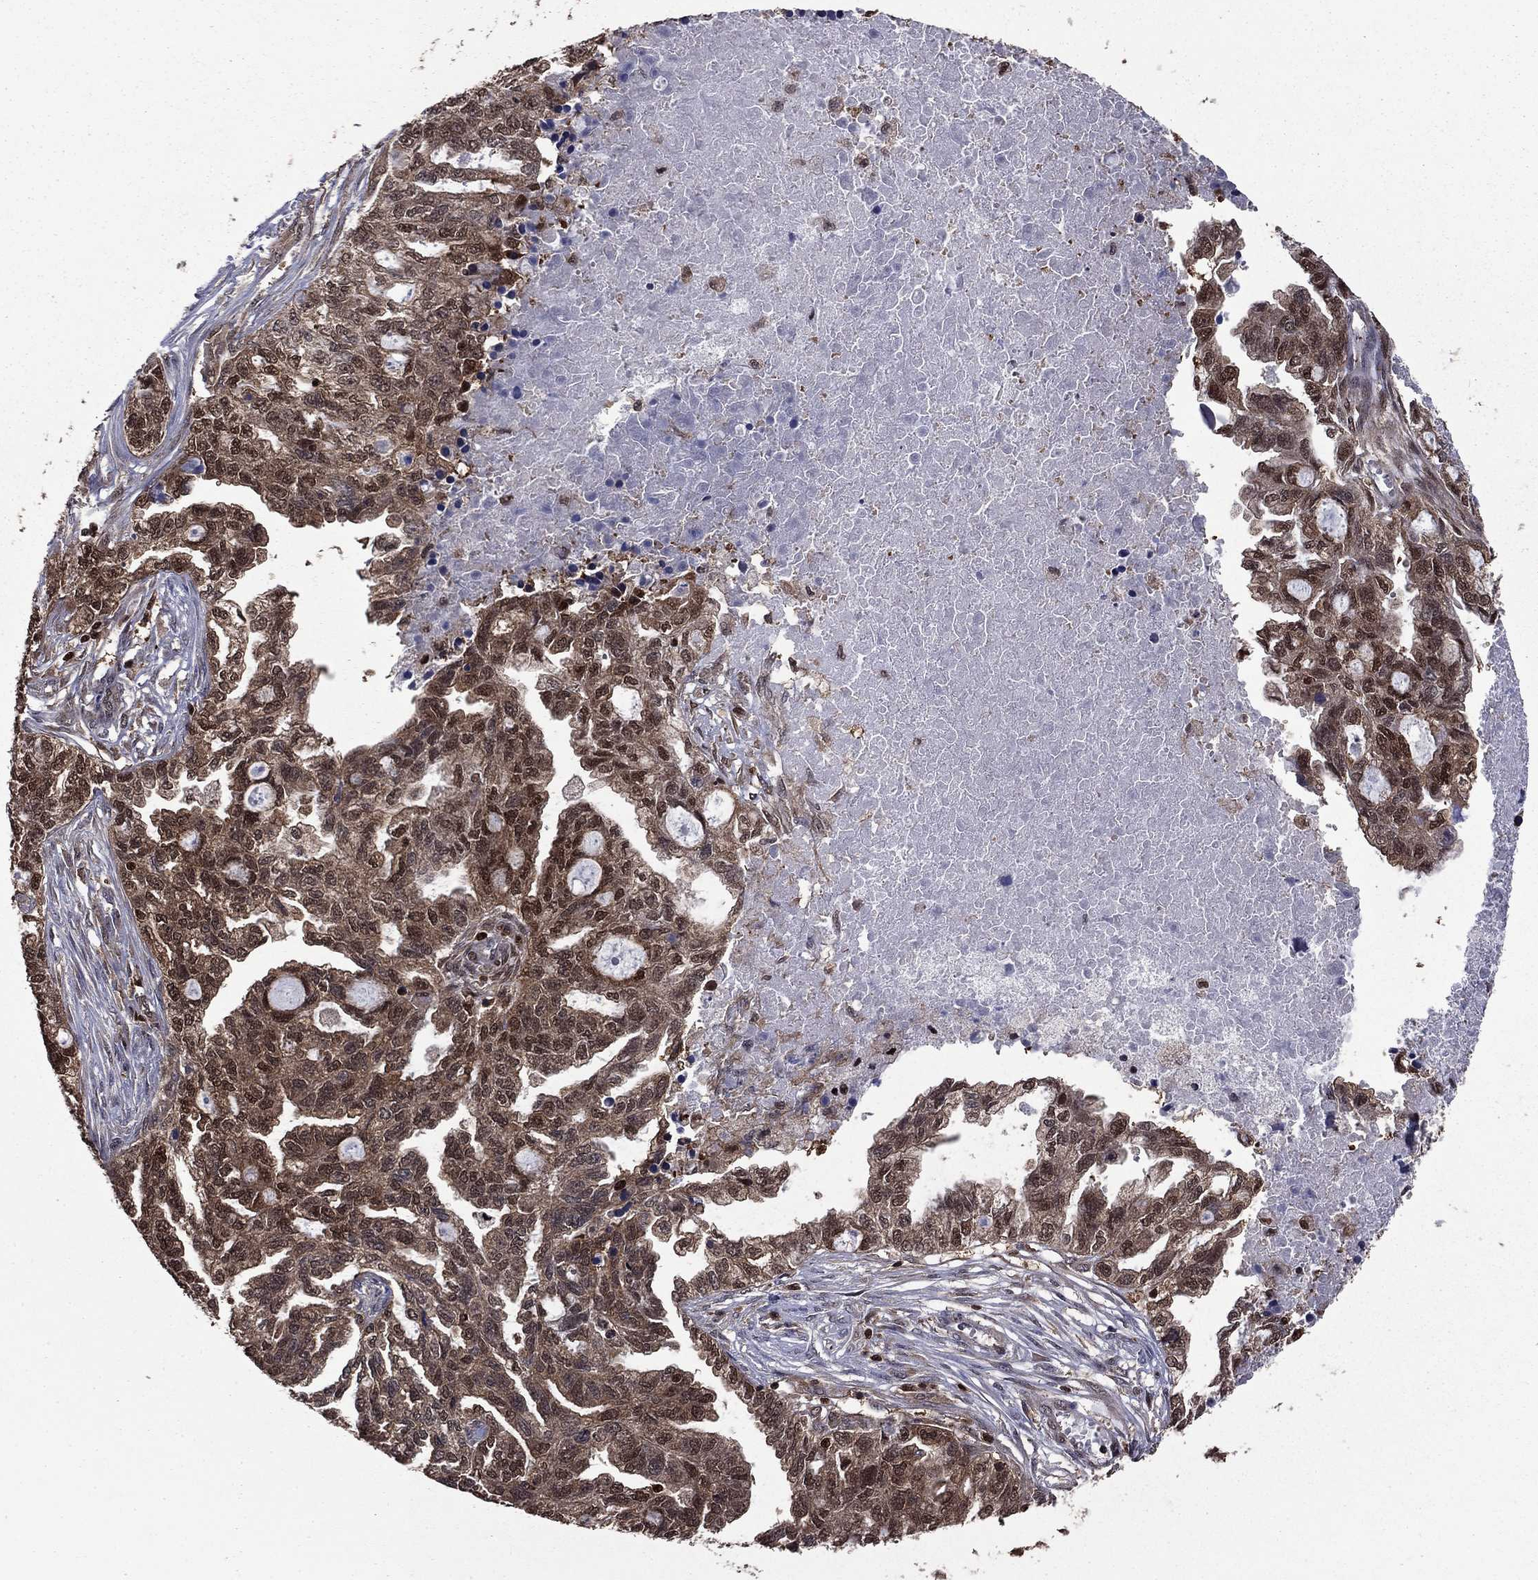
{"staining": {"intensity": "moderate", "quantity": ">75%", "location": "cytoplasmic/membranous,nuclear"}, "tissue": "ovarian cancer", "cell_type": "Tumor cells", "image_type": "cancer", "snomed": [{"axis": "morphology", "description": "Cystadenocarcinoma, serous, NOS"}, {"axis": "topography", "description": "Ovary"}], "caption": "Ovarian cancer tissue exhibits moderate cytoplasmic/membranous and nuclear positivity in about >75% of tumor cells, visualized by immunohistochemistry.", "gene": "APPBP2", "patient": {"sex": "female", "age": 51}}